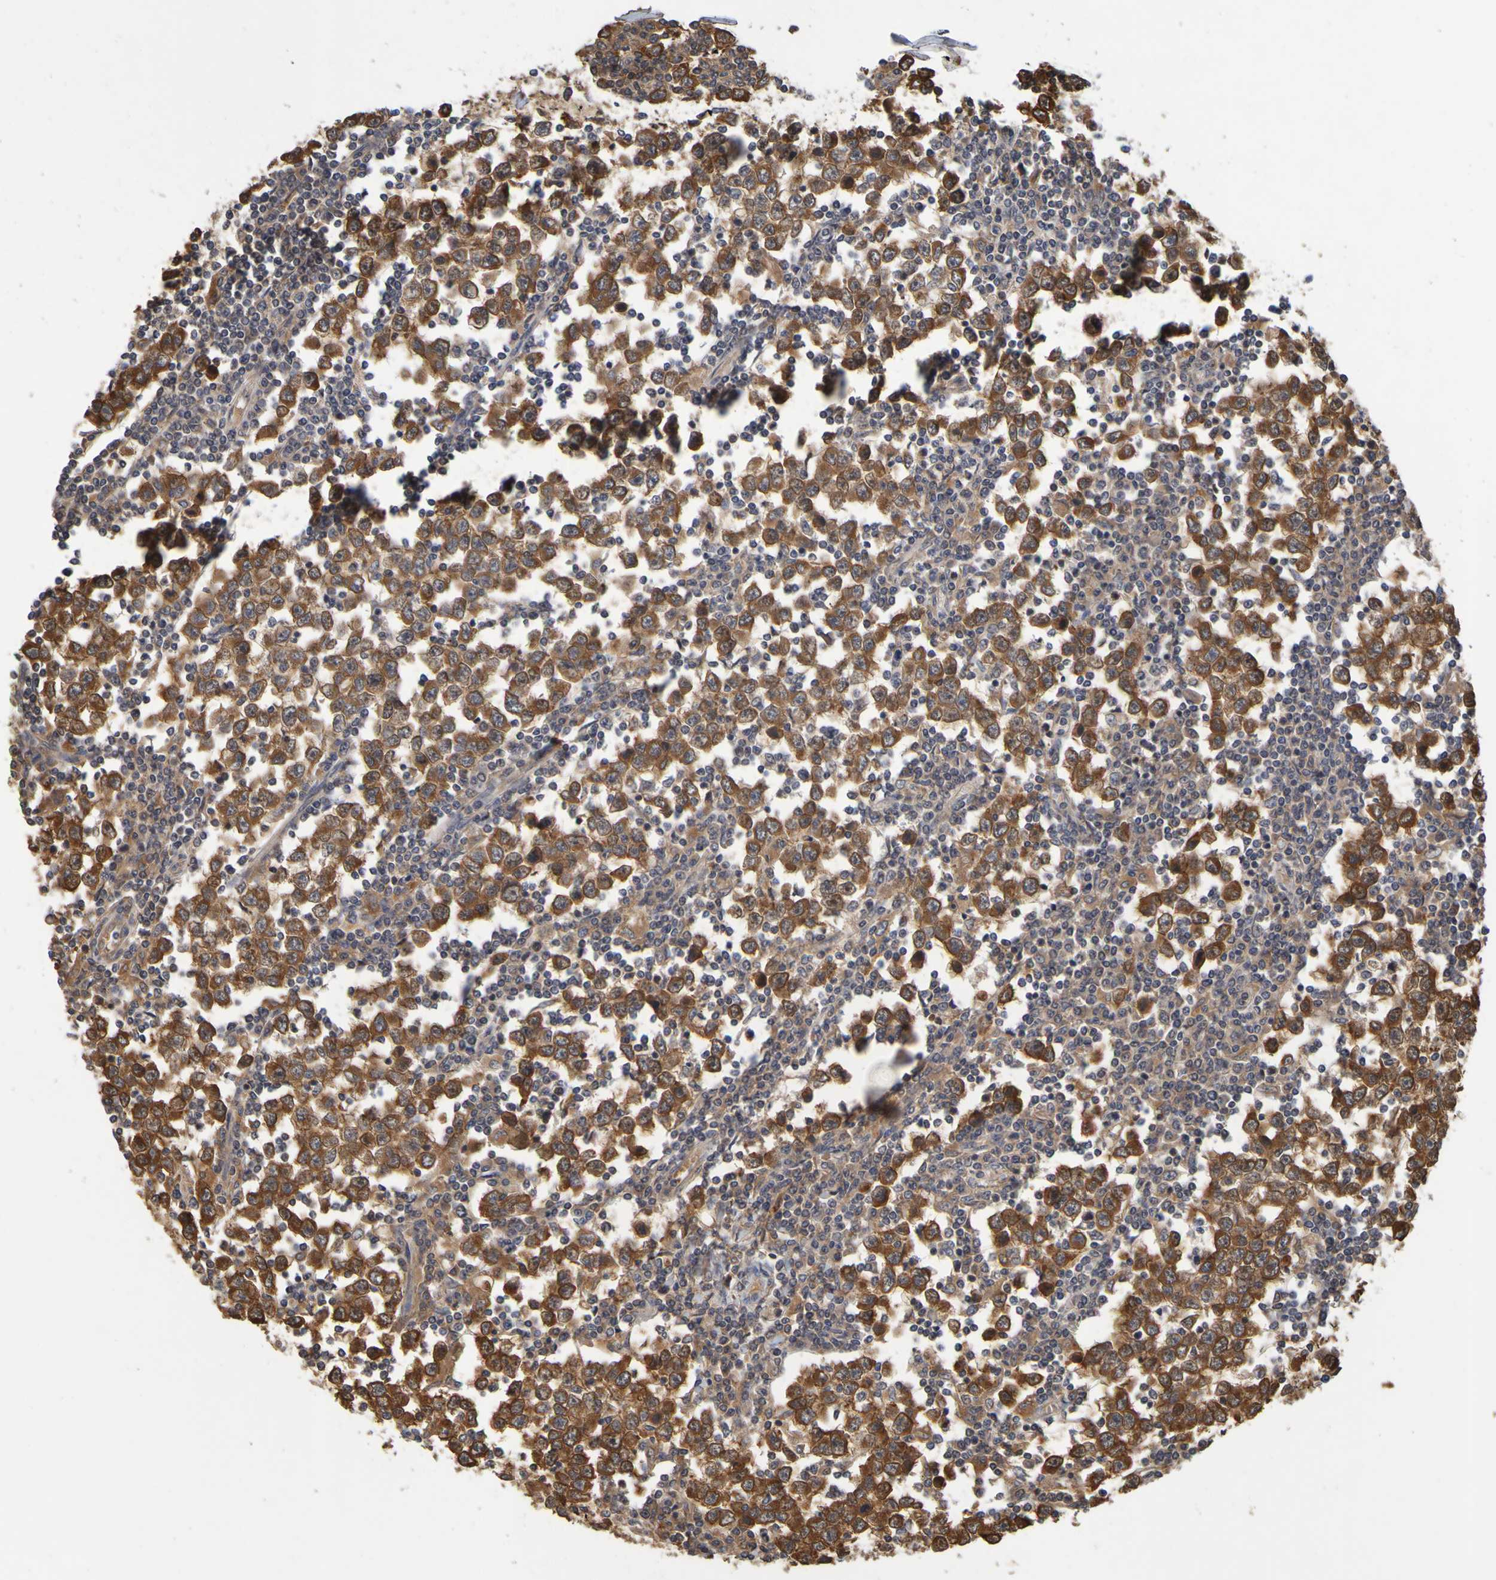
{"staining": {"intensity": "strong", "quantity": ">75%", "location": "cytoplasmic/membranous"}, "tissue": "testis cancer", "cell_type": "Tumor cells", "image_type": "cancer", "snomed": [{"axis": "morphology", "description": "Seminoma, NOS"}, {"axis": "topography", "description": "Testis"}], "caption": "Protein analysis of testis cancer tissue shows strong cytoplasmic/membranous expression in about >75% of tumor cells.", "gene": "OCRL", "patient": {"sex": "male", "age": 65}}